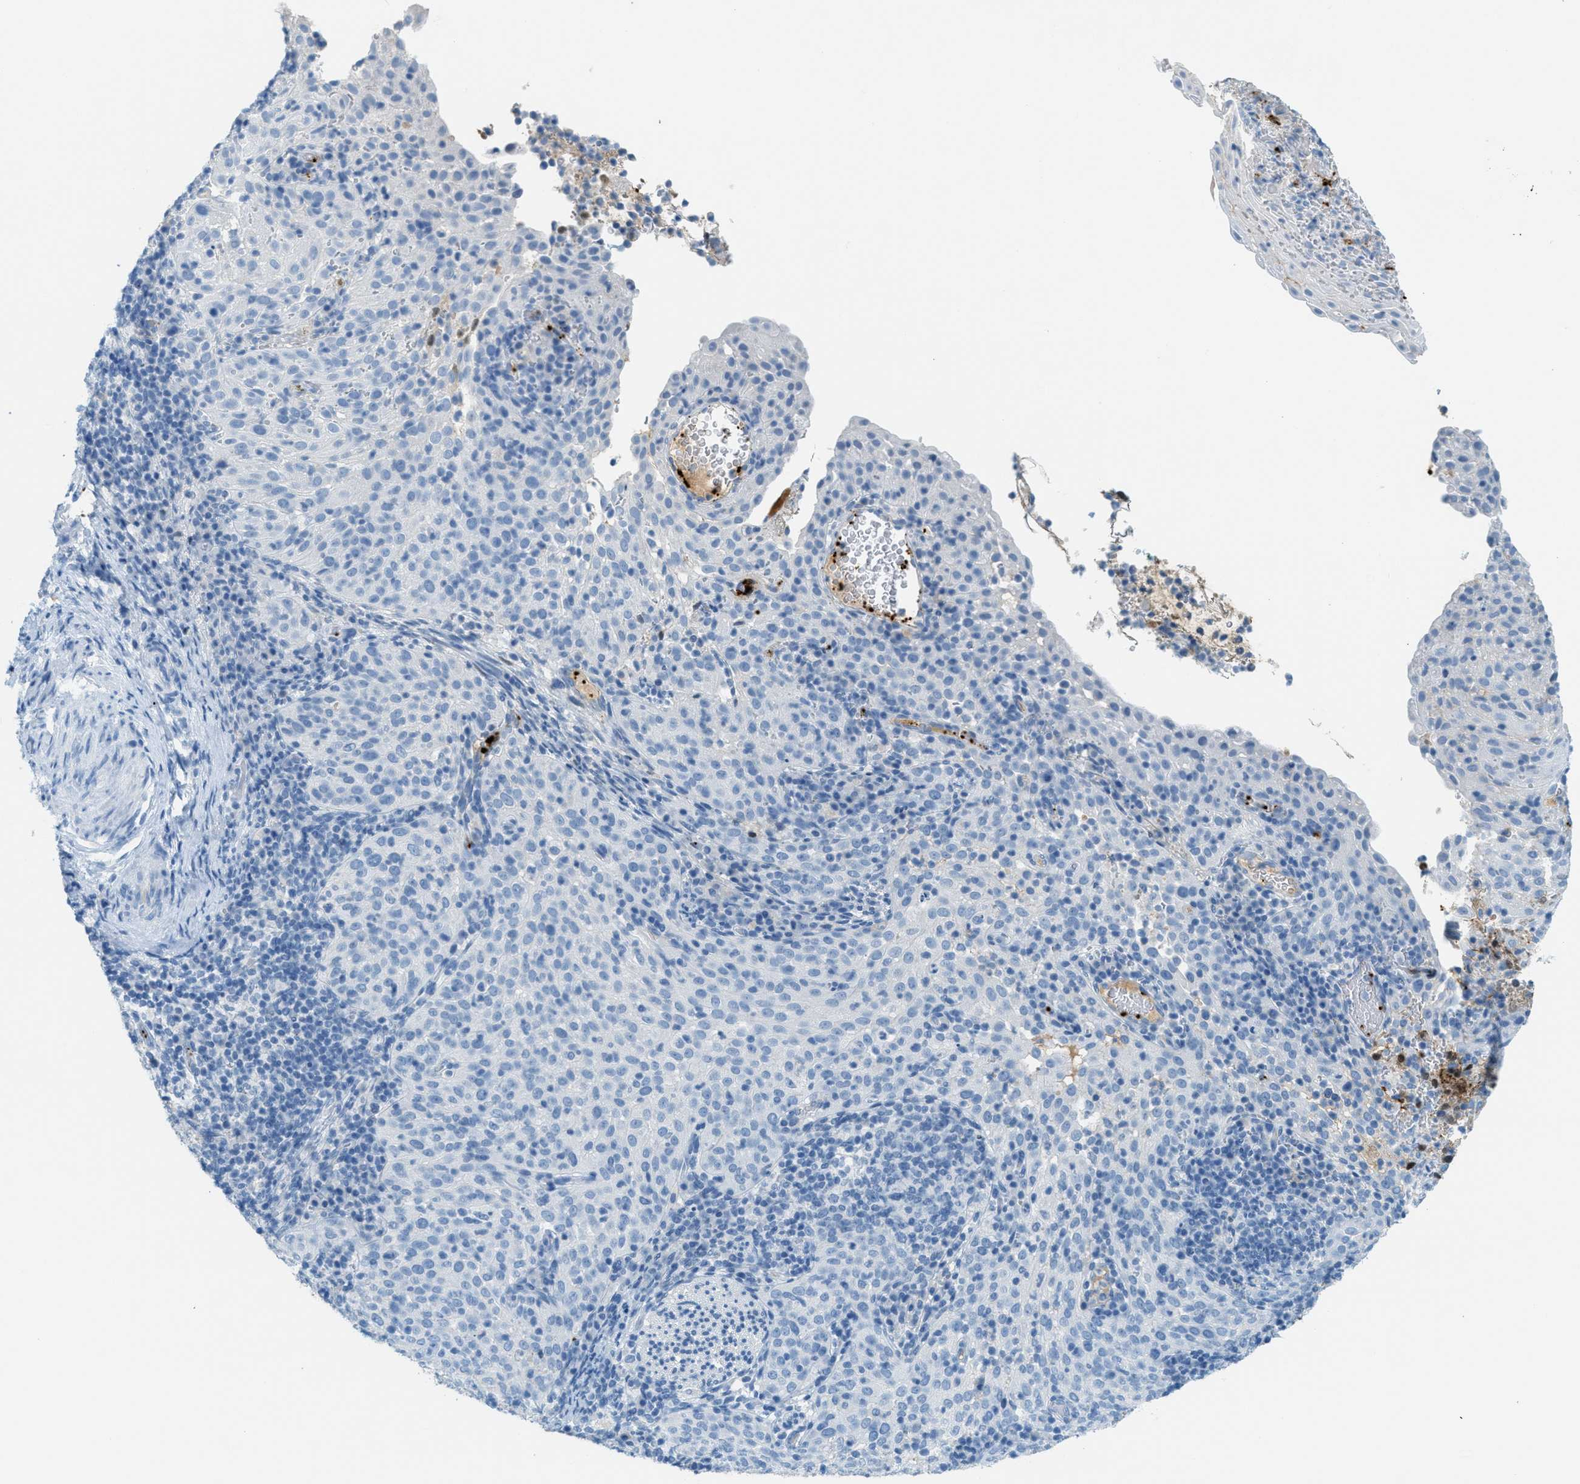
{"staining": {"intensity": "negative", "quantity": "none", "location": "none"}, "tissue": "cervical cancer", "cell_type": "Tumor cells", "image_type": "cancer", "snomed": [{"axis": "morphology", "description": "Squamous cell carcinoma, NOS"}, {"axis": "topography", "description": "Cervix"}], "caption": "Micrograph shows no protein staining in tumor cells of squamous cell carcinoma (cervical) tissue.", "gene": "PPBP", "patient": {"sex": "female", "age": 51}}